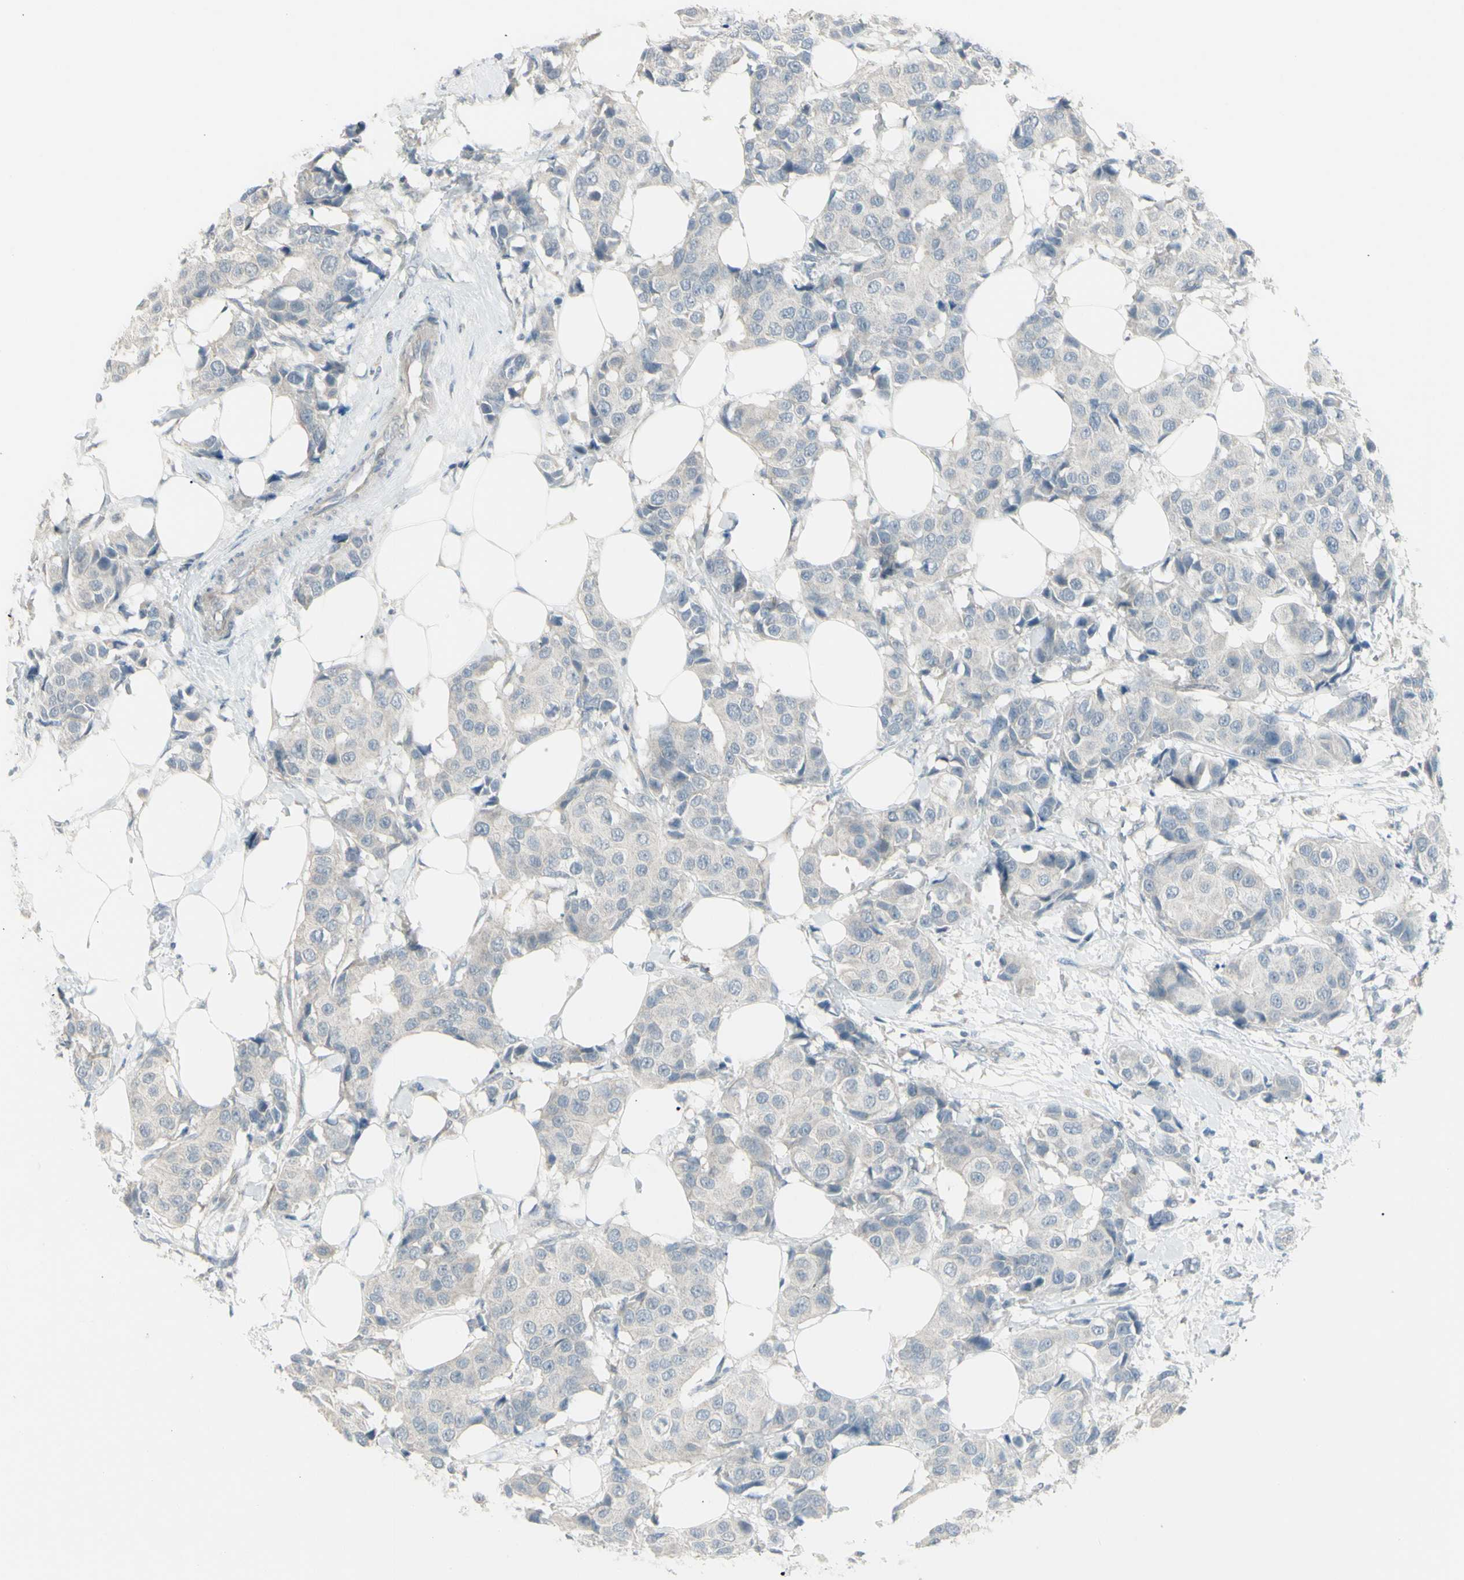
{"staining": {"intensity": "negative", "quantity": "none", "location": "none"}, "tissue": "breast cancer", "cell_type": "Tumor cells", "image_type": "cancer", "snomed": [{"axis": "morphology", "description": "Normal tissue, NOS"}, {"axis": "morphology", "description": "Duct carcinoma"}, {"axis": "topography", "description": "Breast"}], "caption": "Photomicrograph shows no protein expression in tumor cells of invasive ductal carcinoma (breast) tissue. Brightfield microscopy of IHC stained with DAB (brown) and hematoxylin (blue), captured at high magnification.", "gene": "SH3GL2", "patient": {"sex": "female", "age": 39}}